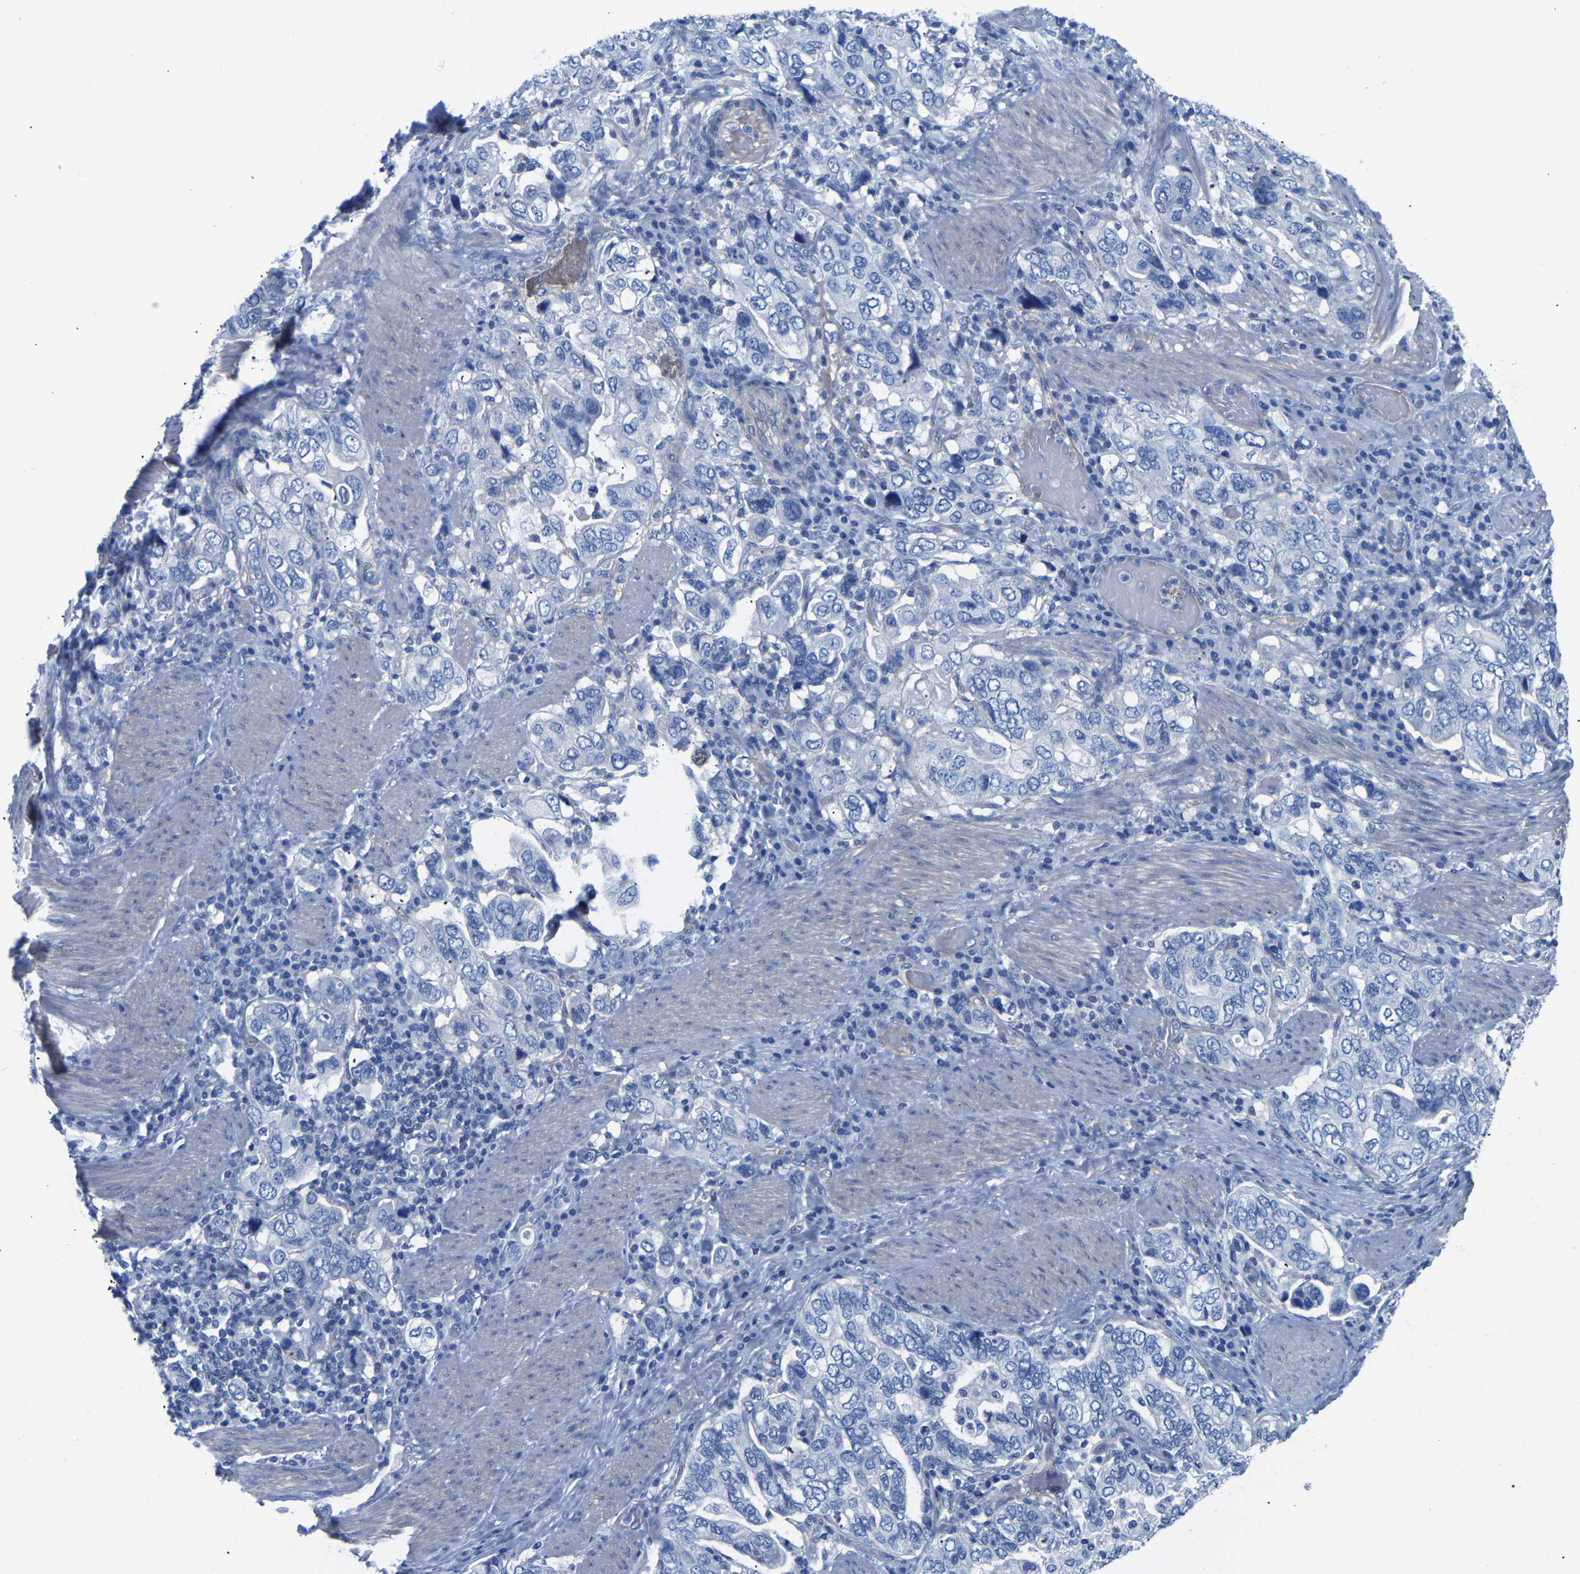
{"staining": {"intensity": "negative", "quantity": "none", "location": "none"}, "tissue": "stomach cancer", "cell_type": "Tumor cells", "image_type": "cancer", "snomed": [{"axis": "morphology", "description": "Adenocarcinoma, NOS"}, {"axis": "topography", "description": "Stomach, upper"}], "caption": "IHC image of human stomach cancer (adenocarcinoma) stained for a protein (brown), which displays no positivity in tumor cells.", "gene": "UPK3A", "patient": {"sex": "male", "age": 62}}